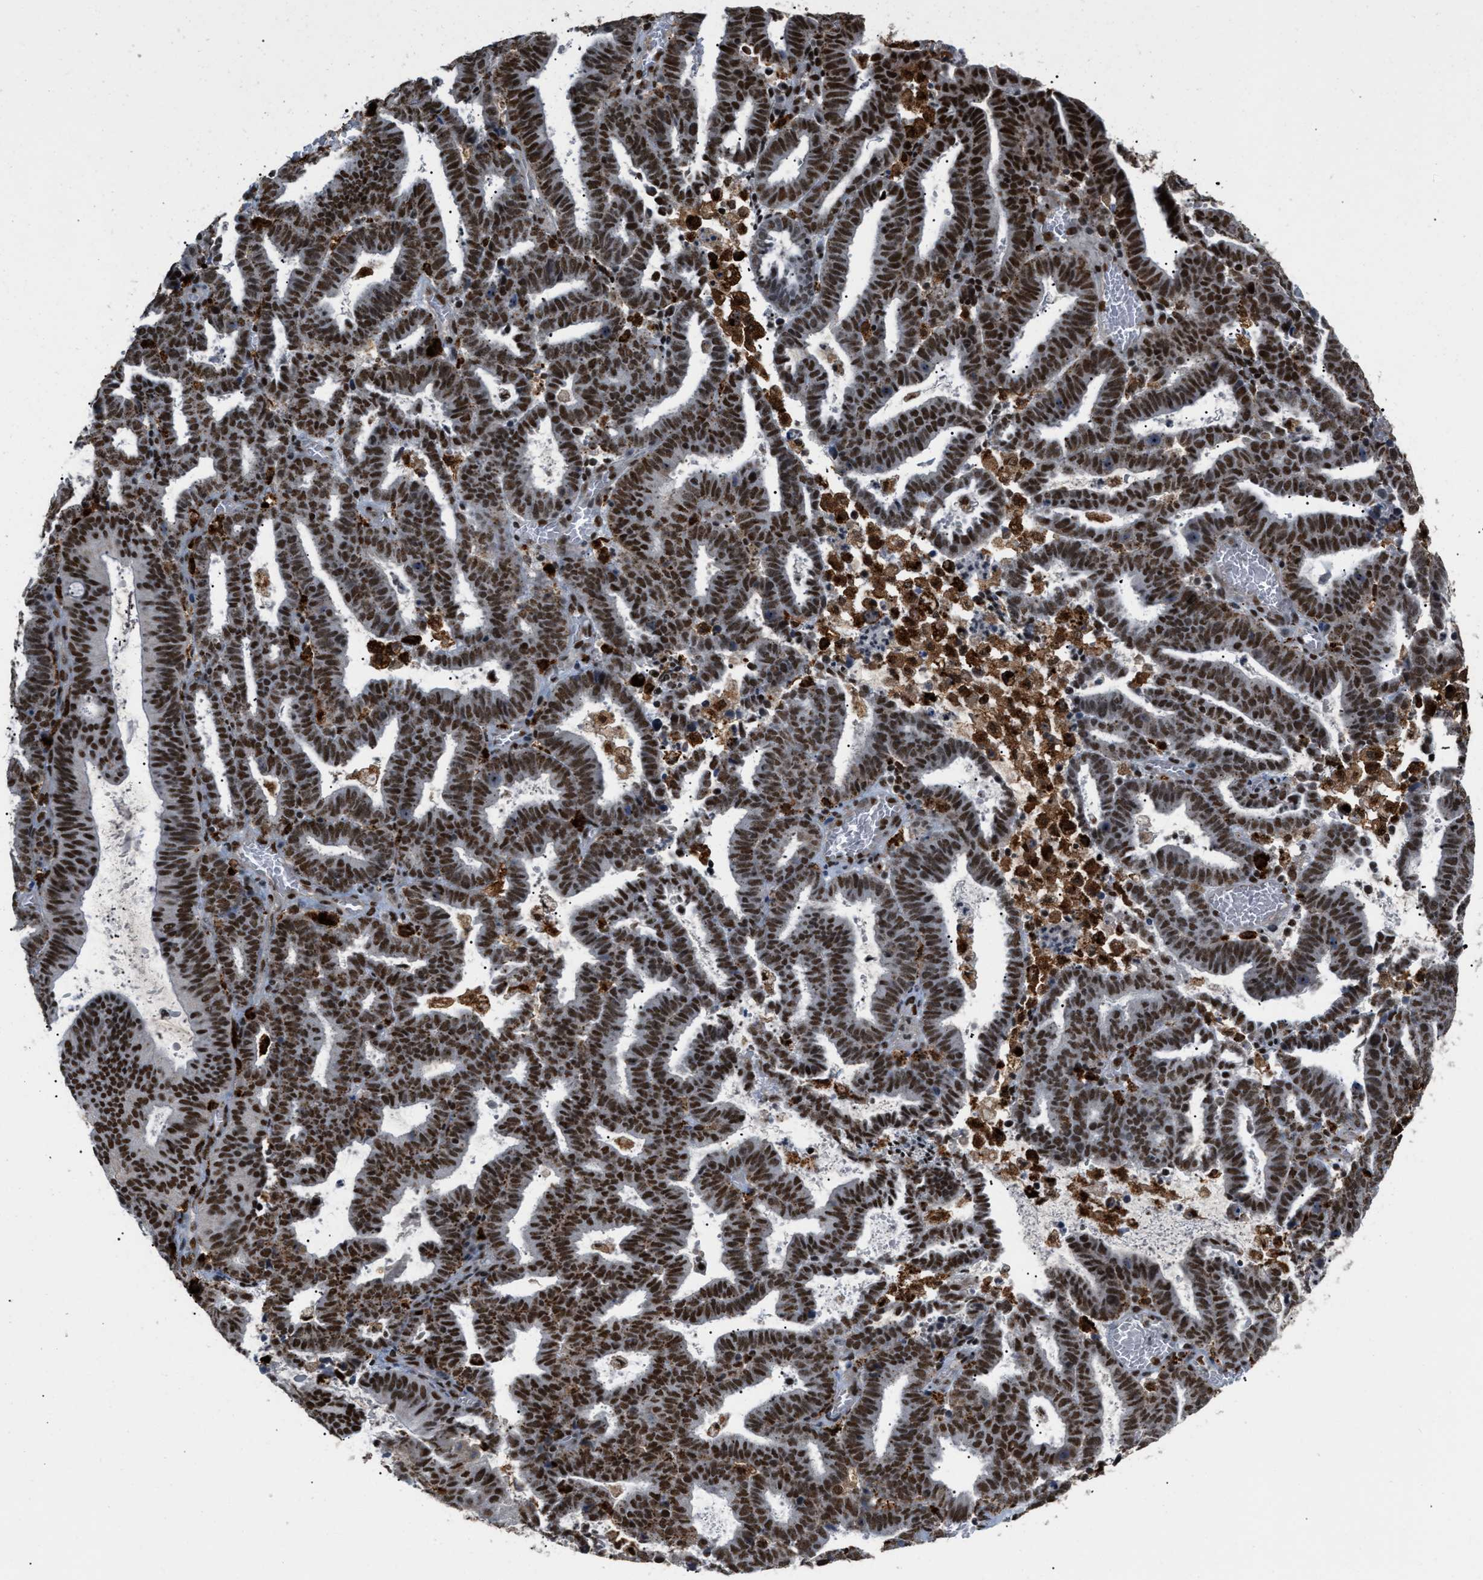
{"staining": {"intensity": "strong", "quantity": ">75%", "location": "nuclear"}, "tissue": "endometrial cancer", "cell_type": "Tumor cells", "image_type": "cancer", "snomed": [{"axis": "morphology", "description": "Adenocarcinoma, NOS"}, {"axis": "topography", "description": "Uterus"}], "caption": "Protein analysis of adenocarcinoma (endometrial) tissue reveals strong nuclear expression in approximately >75% of tumor cells. The protein of interest is shown in brown color, while the nuclei are stained blue.", "gene": "NUMA1", "patient": {"sex": "female", "age": 83}}